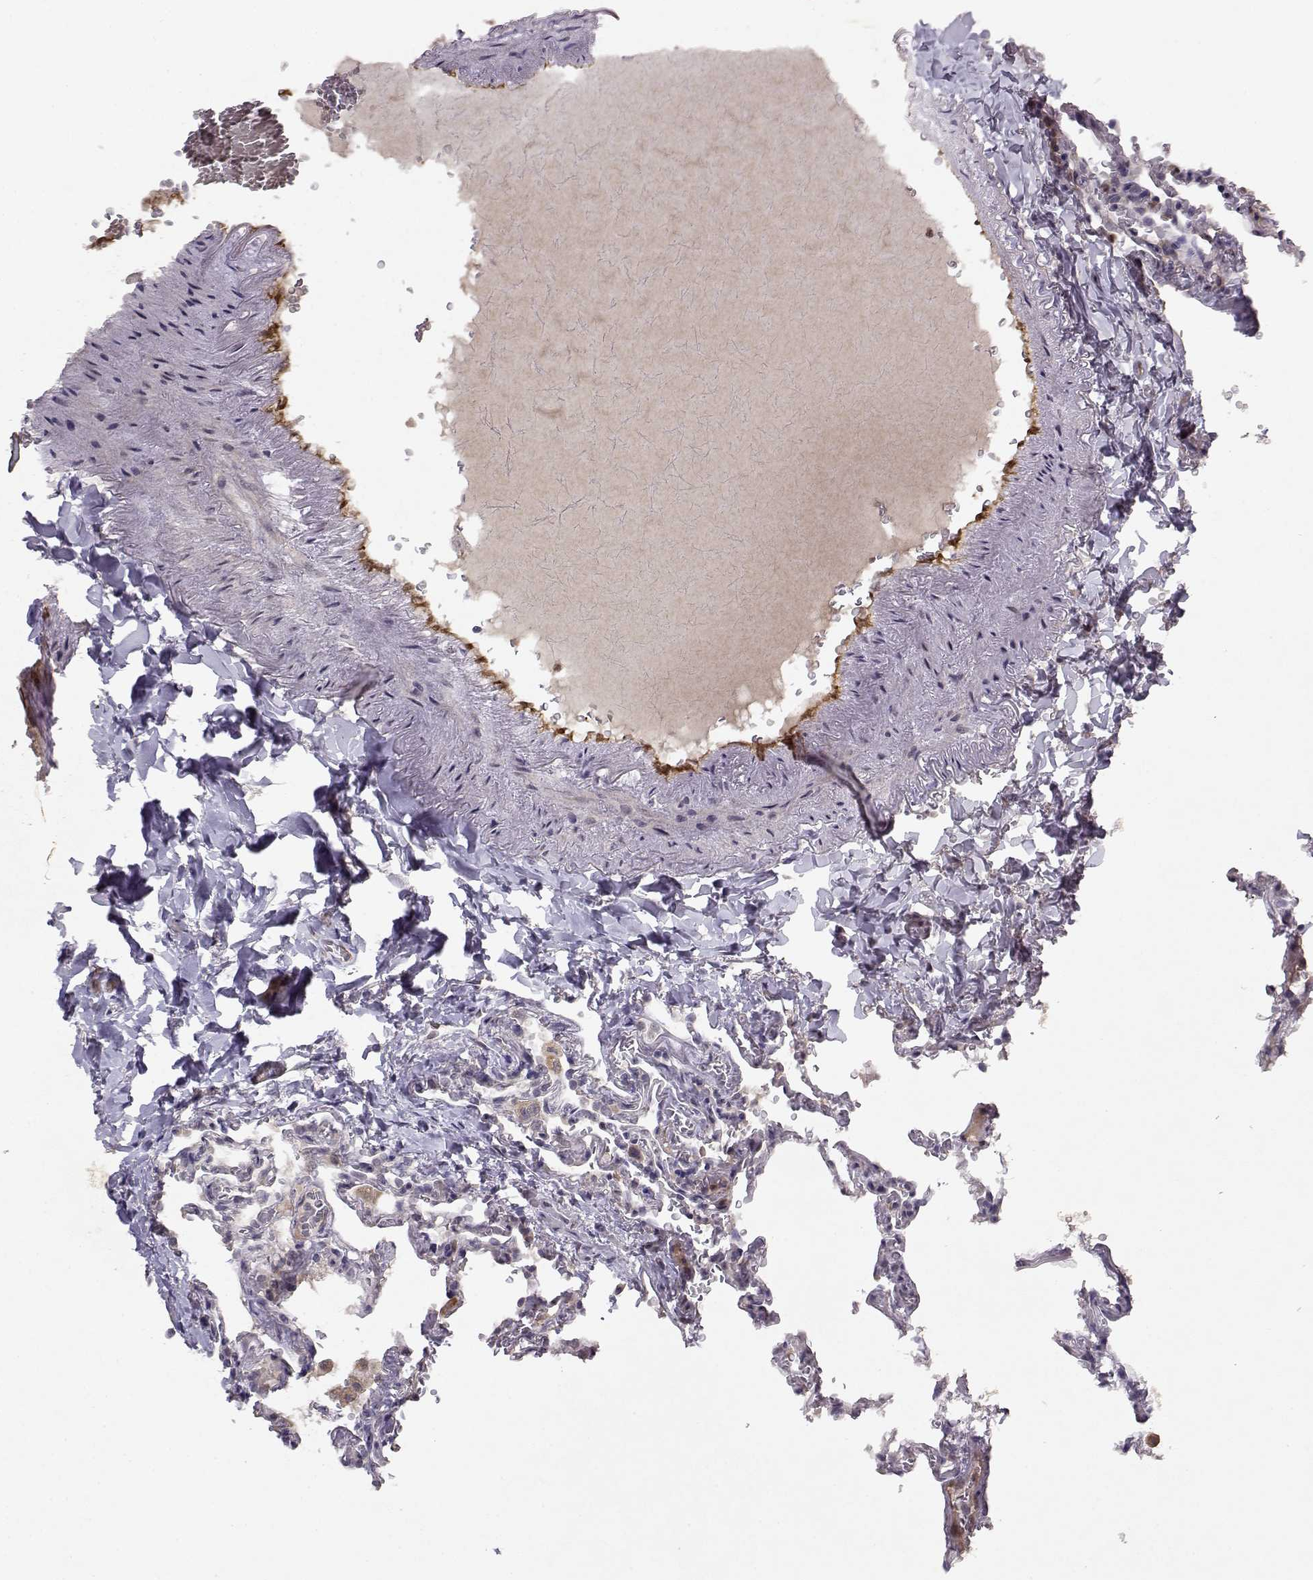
{"staining": {"intensity": "negative", "quantity": "none", "location": "none"}, "tissue": "lung", "cell_type": "Alveolar cells", "image_type": "normal", "snomed": [{"axis": "morphology", "description": "Normal tissue, NOS"}, {"axis": "topography", "description": "Lung"}], "caption": "A histopathology image of human lung is negative for staining in alveolar cells. (DAB (3,3'-diaminobenzidine) IHC with hematoxylin counter stain).", "gene": "BMX", "patient": {"sex": "female", "age": 43}}